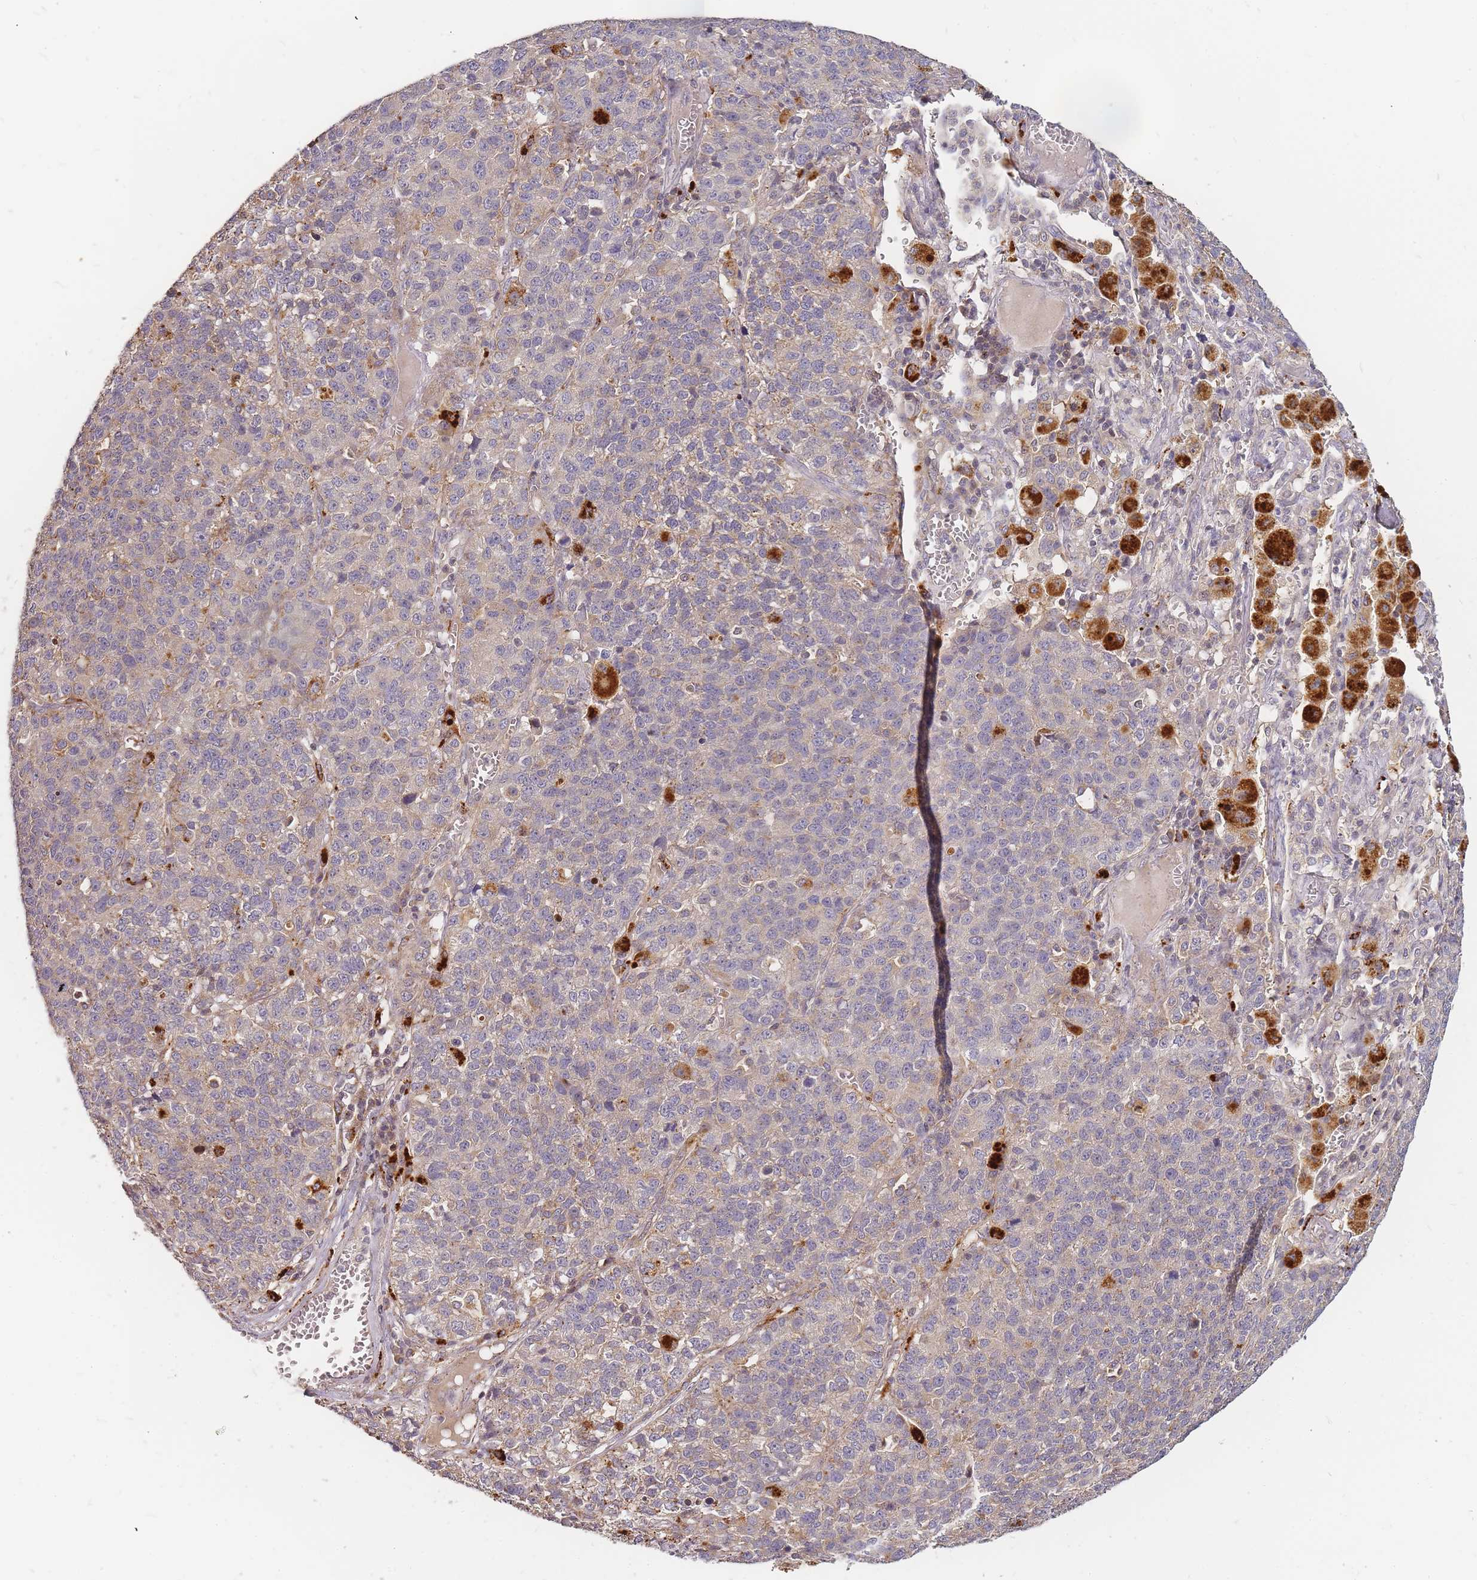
{"staining": {"intensity": "weak", "quantity": "<25%", "location": "cytoplasmic/membranous"}, "tissue": "lung cancer", "cell_type": "Tumor cells", "image_type": "cancer", "snomed": [{"axis": "morphology", "description": "Adenocarcinoma, NOS"}, {"axis": "topography", "description": "Lung"}], "caption": "Immunohistochemistry (IHC) of human lung cancer (adenocarcinoma) shows no expression in tumor cells. Nuclei are stained in blue.", "gene": "ATG5", "patient": {"sex": "male", "age": 49}}